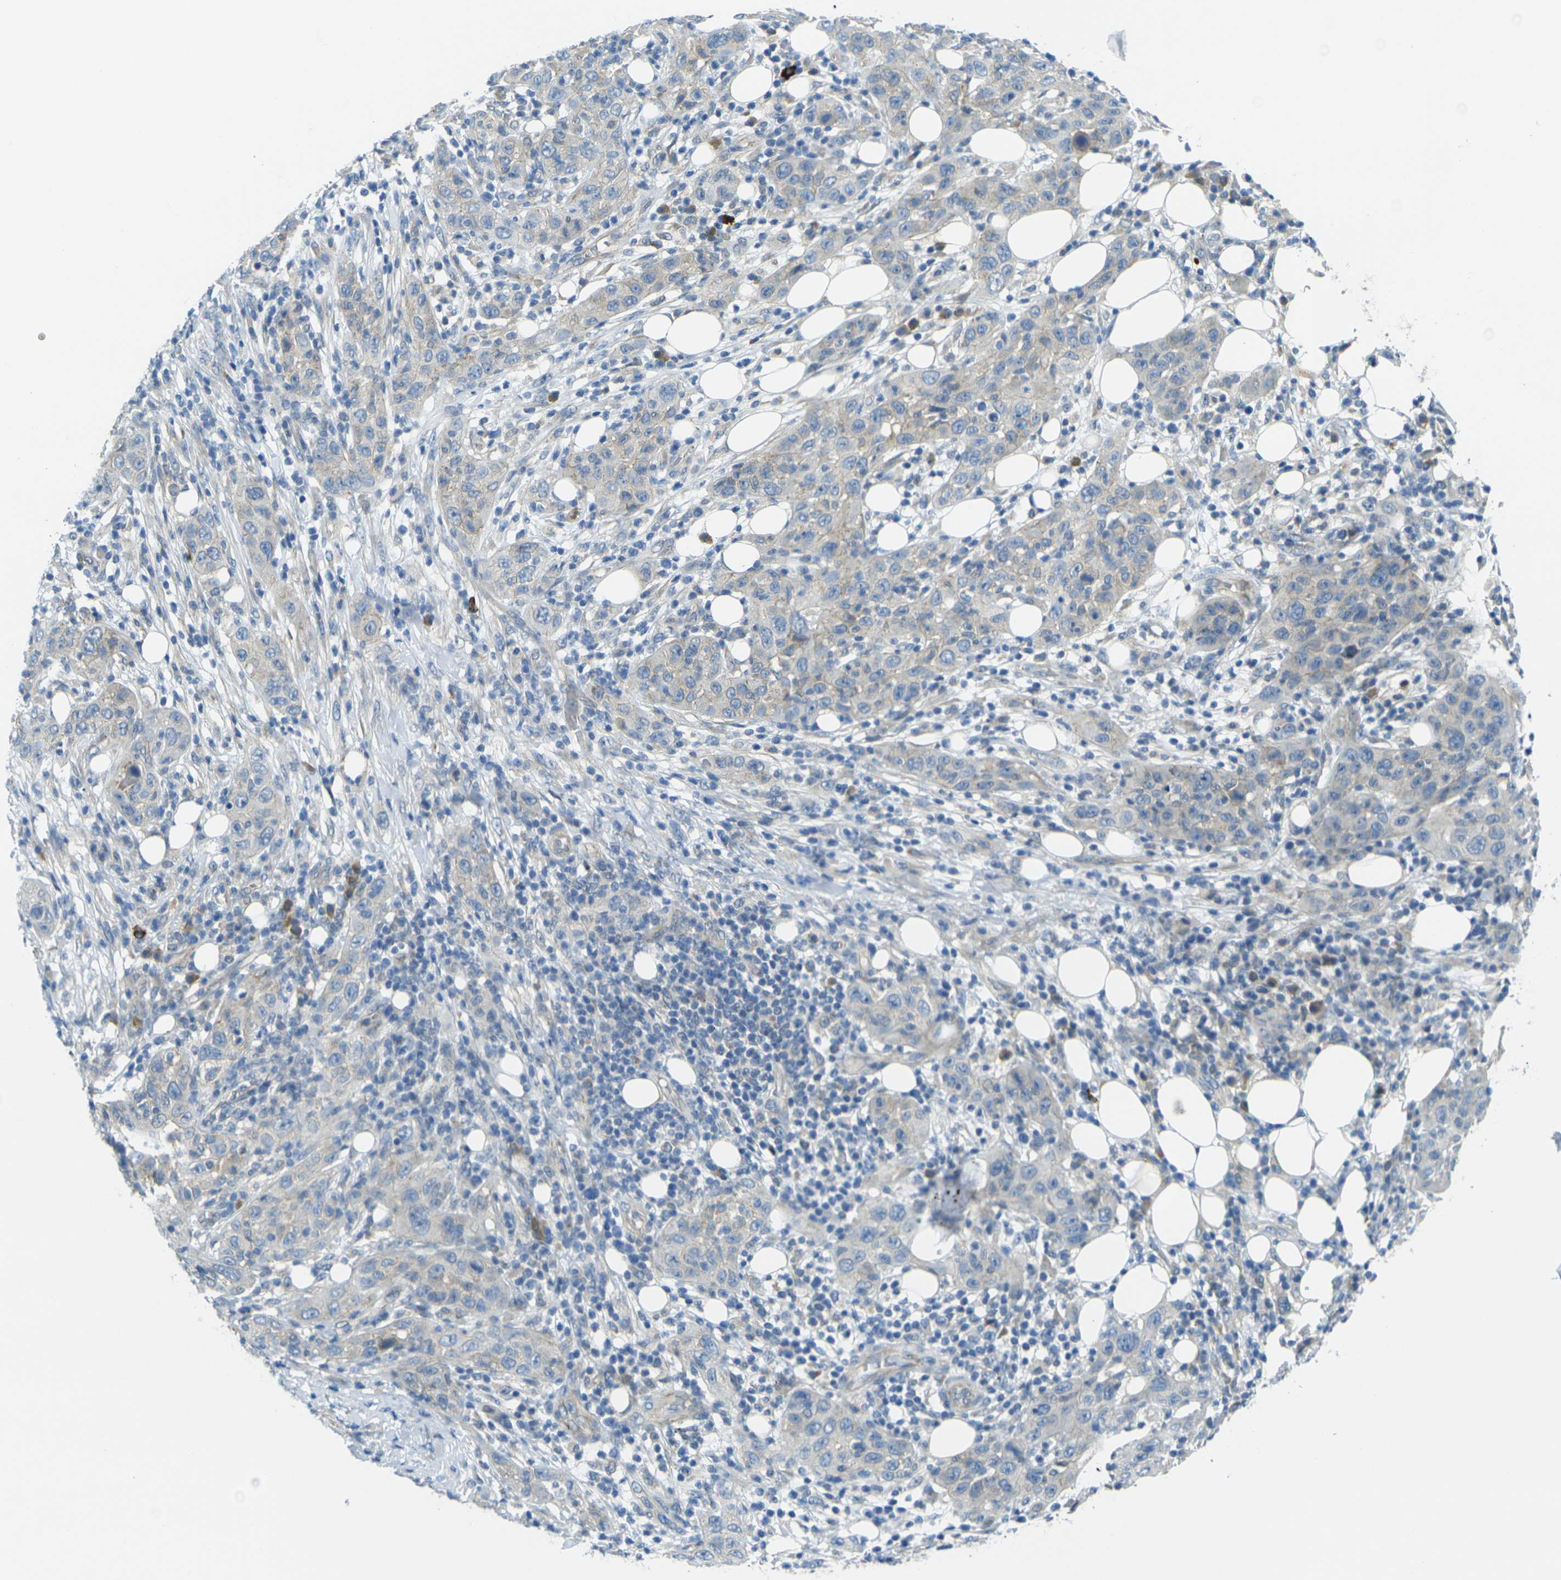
{"staining": {"intensity": "negative", "quantity": "none", "location": "none"}, "tissue": "skin cancer", "cell_type": "Tumor cells", "image_type": "cancer", "snomed": [{"axis": "morphology", "description": "Squamous cell carcinoma, NOS"}, {"axis": "topography", "description": "Skin"}], "caption": "Skin cancer (squamous cell carcinoma) was stained to show a protein in brown. There is no significant positivity in tumor cells.", "gene": "RHBDD1", "patient": {"sex": "female", "age": 88}}